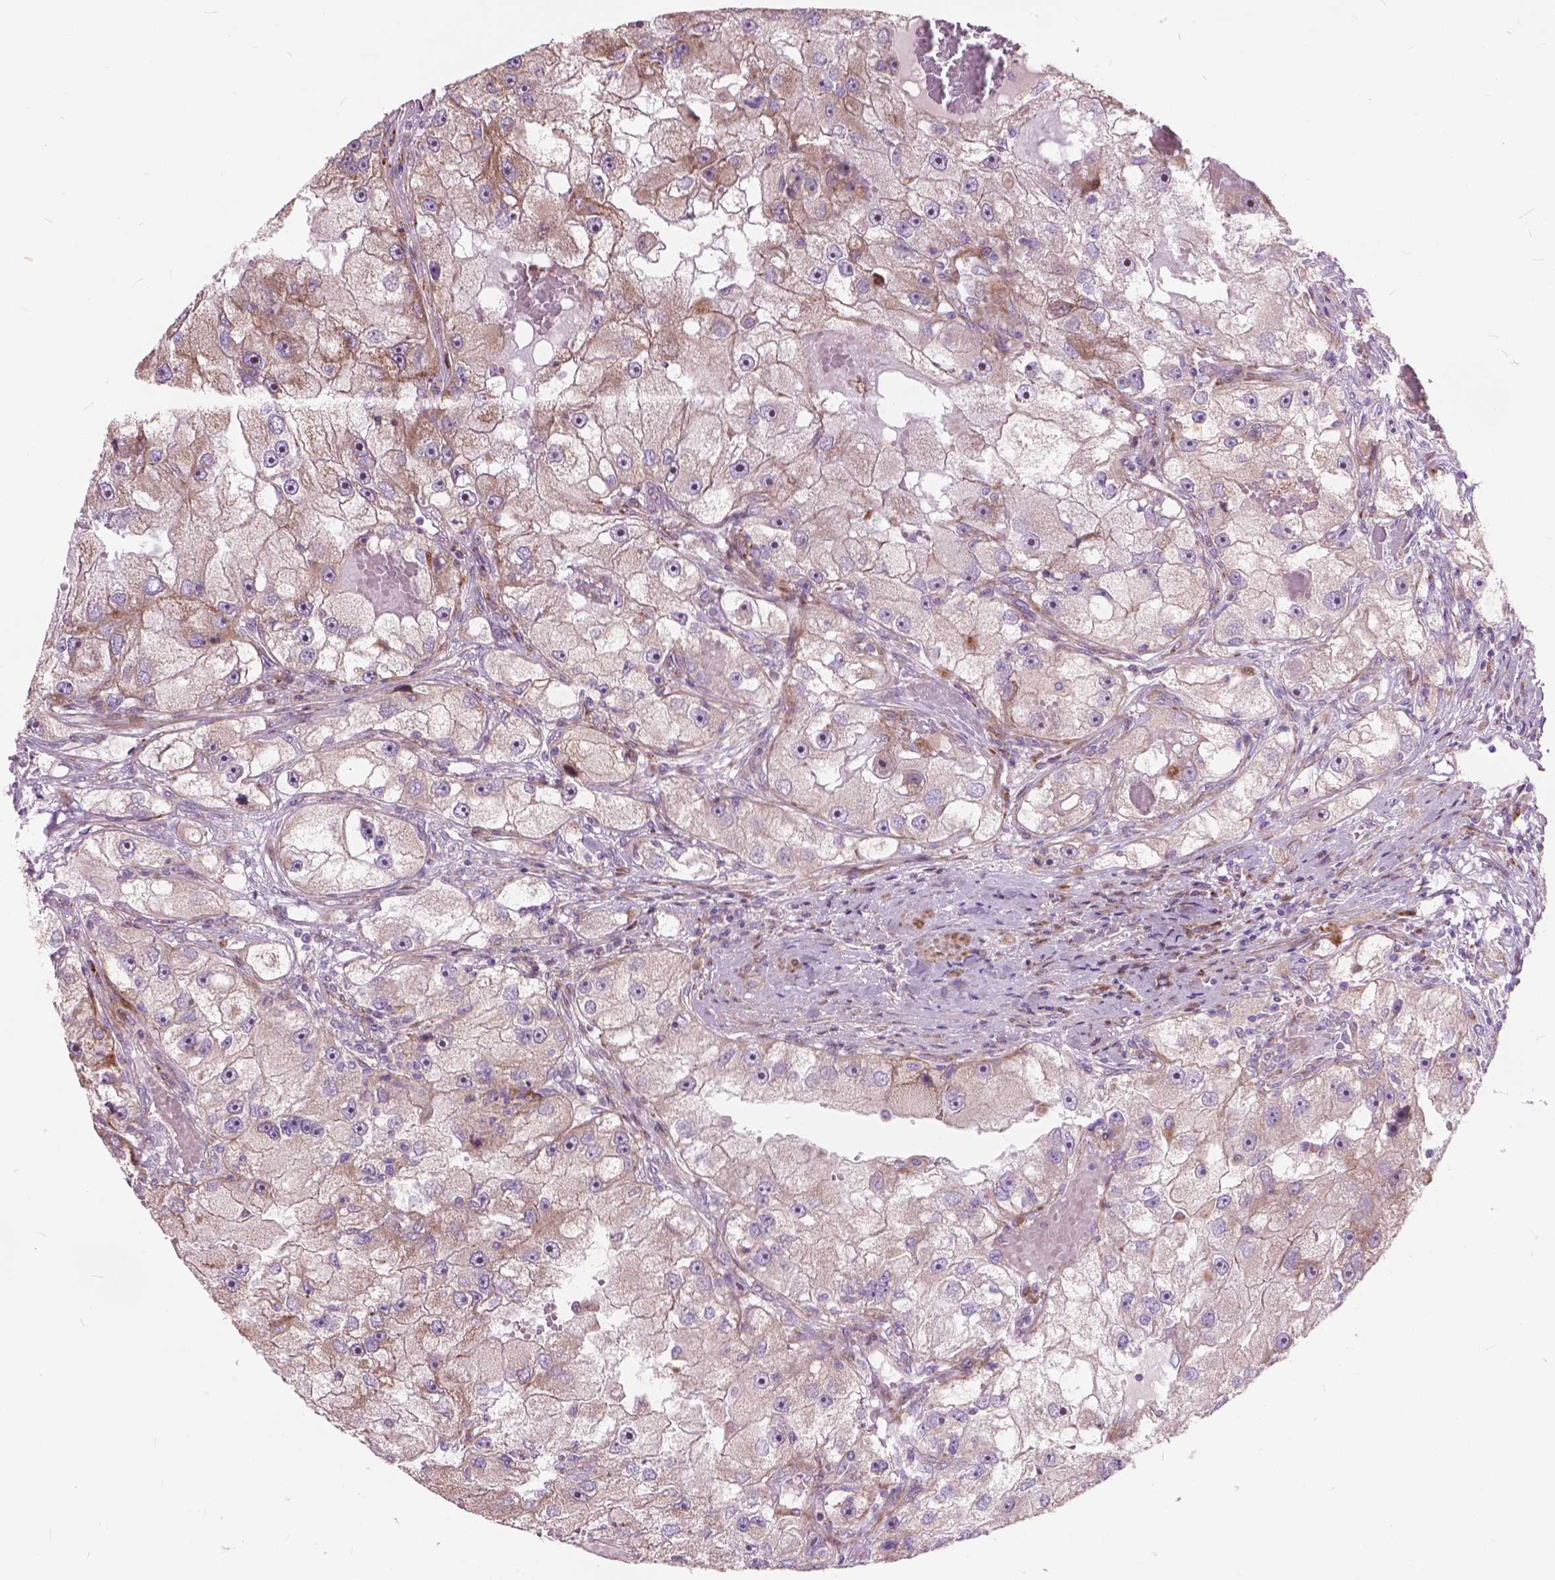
{"staining": {"intensity": "weak", "quantity": "25%-75%", "location": "cytoplasmic/membranous"}, "tissue": "renal cancer", "cell_type": "Tumor cells", "image_type": "cancer", "snomed": [{"axis": "morphology", "description": "Adenocarcinoma, NOS"}, {"axis": "topography", "description": "Kidney"}], "caption": "This image reveals adenocarcinoma (renal) stained with IHC to label a protein in brown. The cytoplasmic/membranous of tumor cells show weak positivity for the protein. Nuclei are counter-stained blue.", "gene": "MORN1", "patient": {"sex": "male", "age": 63}}